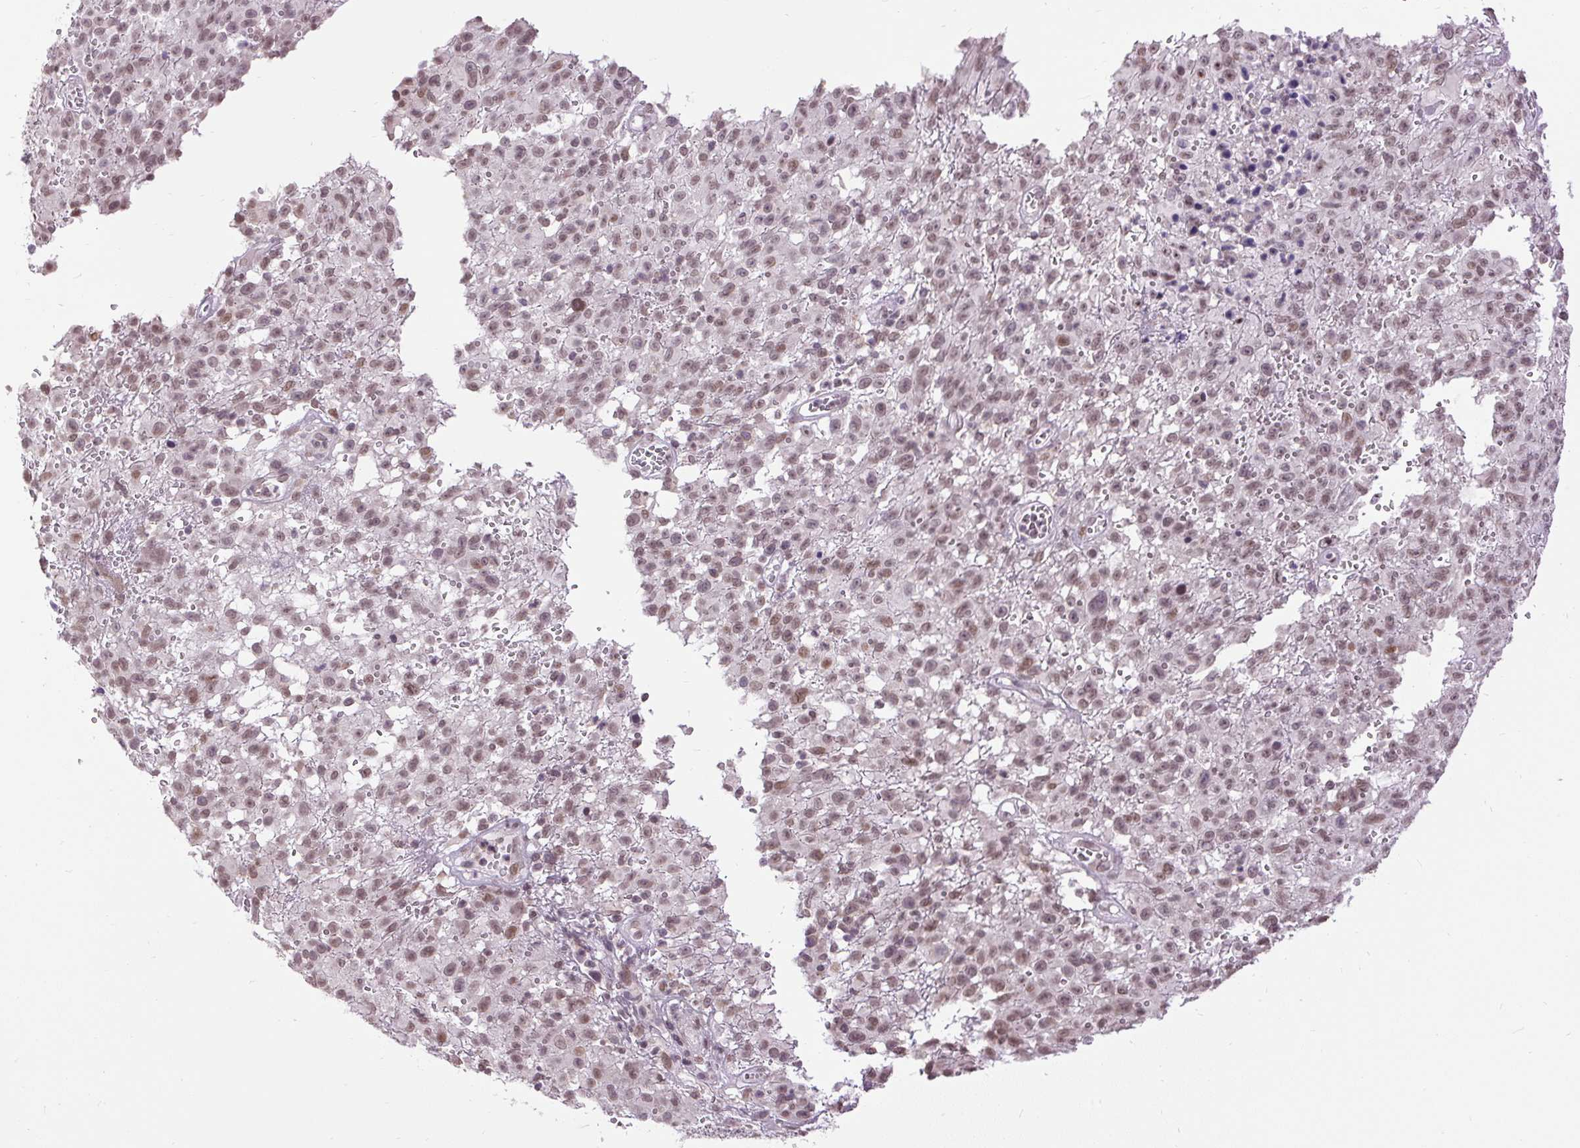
{"staining": {"intensity": "moderate", "quantity": ">75%", "location": "nuclear"}, "tissue": "melanoma", "cell_type": "Tumor cells", "image_type": "cancer", "snomed": [{"axis": "morphology", "description": "Malignant melanoma, NOS"}, {"axis": "topography", "description": "Skin"}], "caption": "Immunohistochemistry image of neoplastic tissue: malignant melanoma stained using IHC demonstrates medium levels of moderate protein expression localized specifically in the nuclear of tumor cells, appearing as a nuclear brown color.", "gene": "ZNF672", "patient": {"sex": "male", "age": 46}}